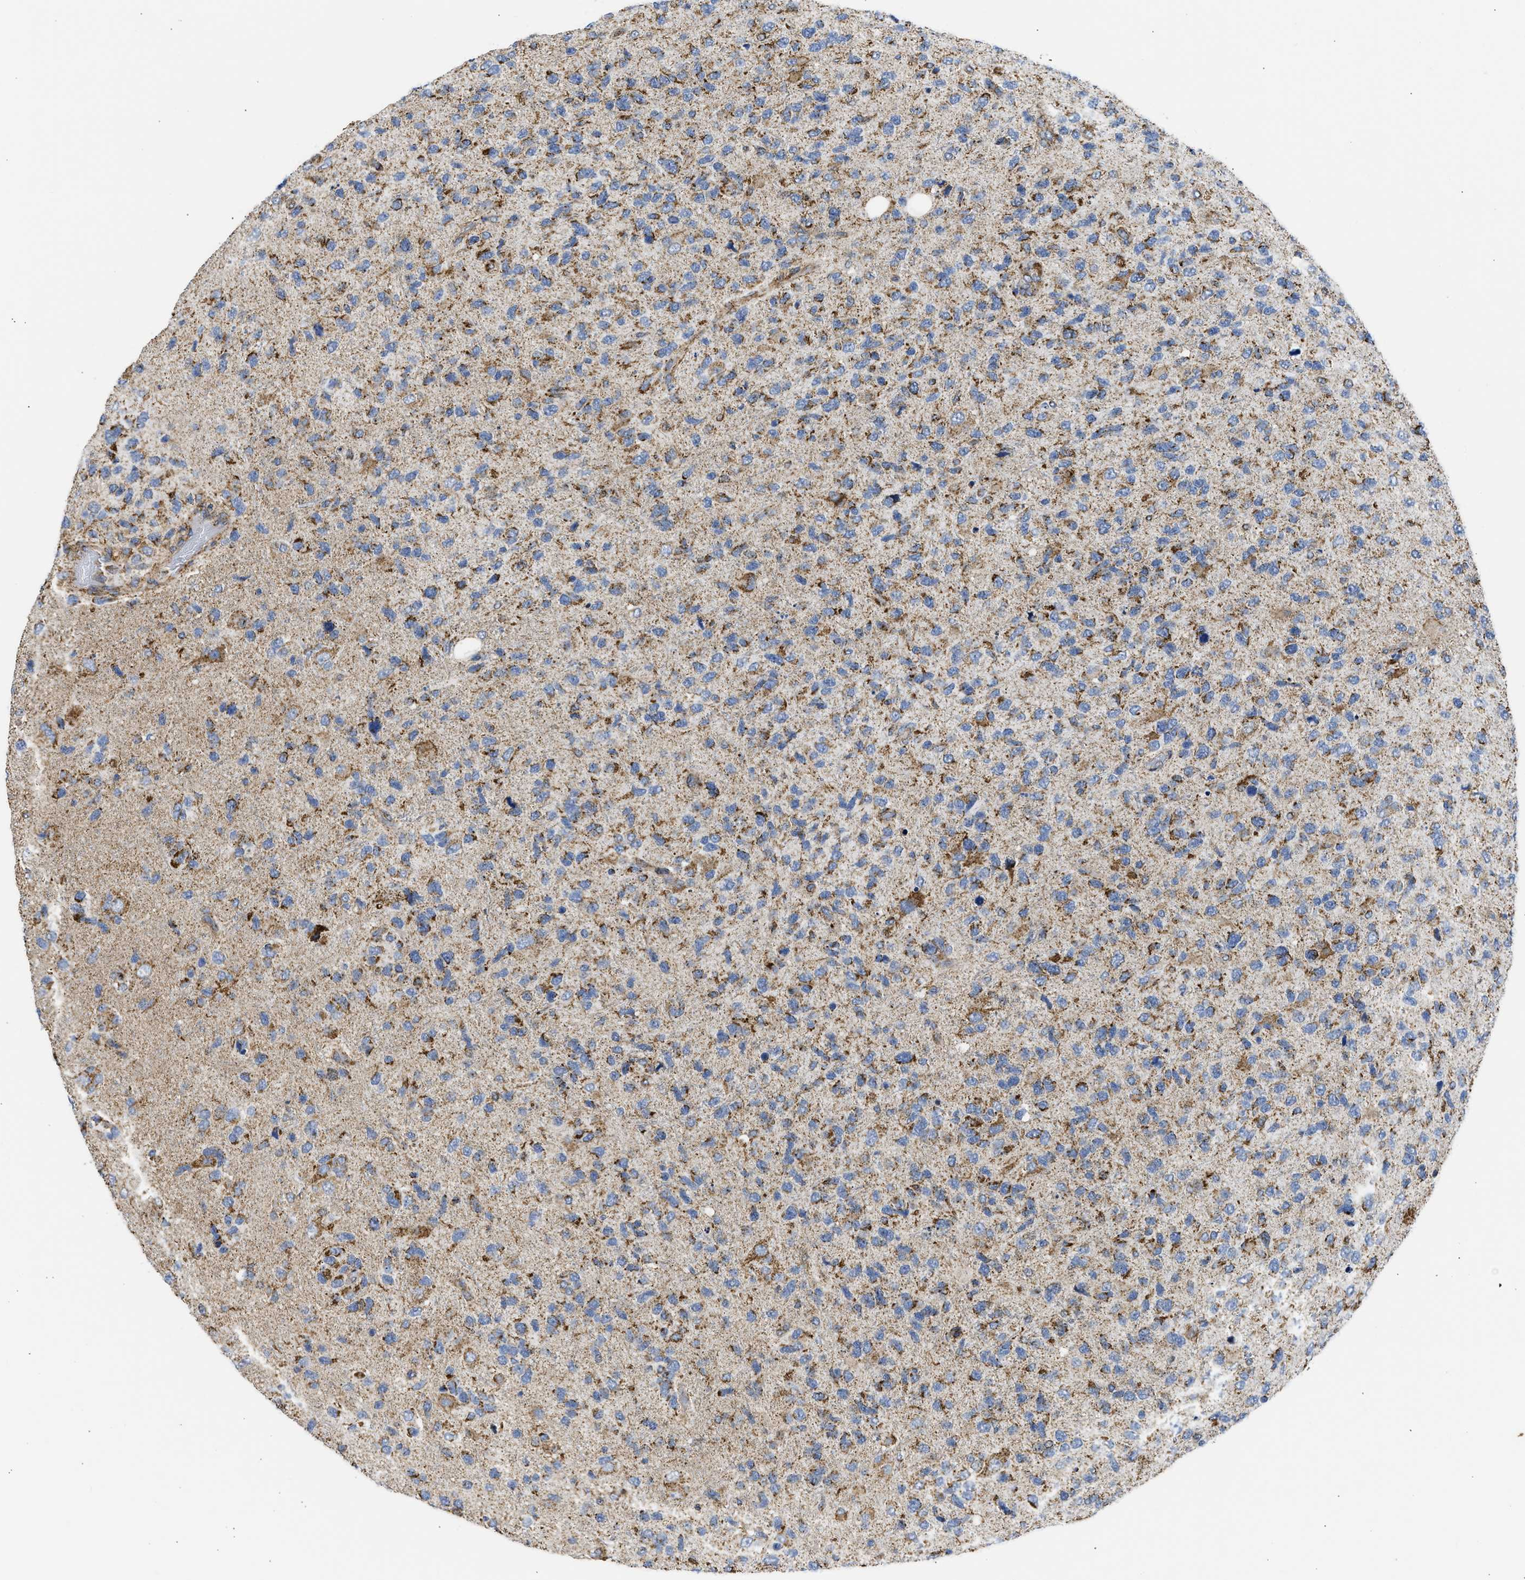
{"staining": {"intensity": "moderate", "quantity": "25%-75%", "location": "cytoplasmic/membranous"}, "tissue": "glioma", "cell_type": "Tumor cells", "image_type": "cancer", "snomed": [{"axis": "morphology", "description": "Glioma, malignant, High grade"}, {"axis": "topography", "description": "Brain"}], "caption": "A photomicrograph of glioma stained for a protein shows moderate cytoplasmic/membranous brown staining in tumor cells. (brown staining indicates protein expression, while blue staining denotes nuclei).", "gene": "CYCS", "patient": {"sex": "female", "age": 58}}